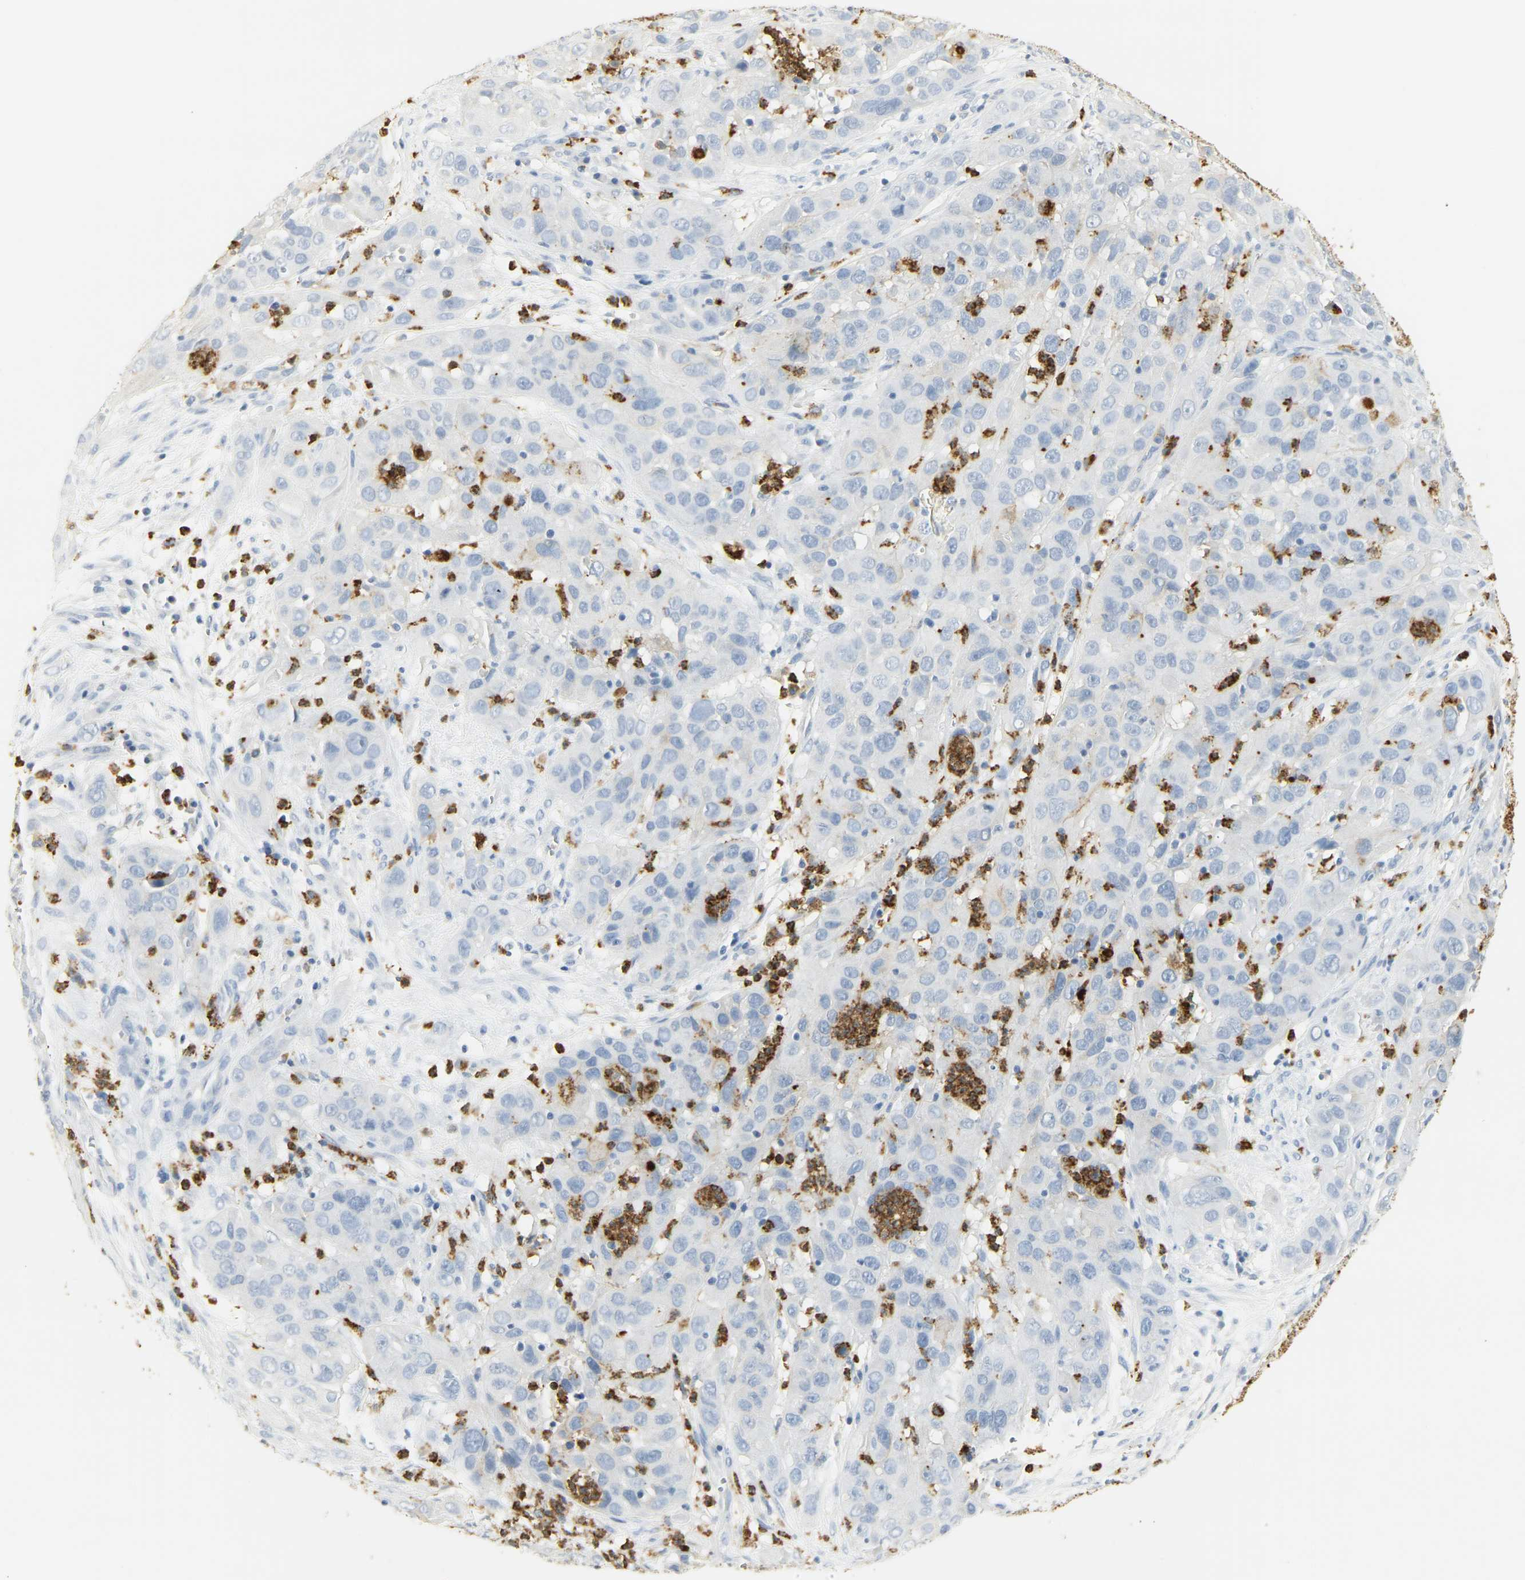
{"staining": {"intensity": "negative", "quantity": "none", "location": "none"}, "tissue": "cervical cancer", "cell_type": "Tumor cells", "image_type": "cancer", "snomed": [{"axis": "morphology", "description": "Squamous cell carcinoma, NOS"}, {"axis": "topography", "description": "Cervix"}], "caption": "This is an immunohistochemistry image of cervical cancer. There is no expression in tumor cells.", "gene": "CEACAM5", "patient": {"sex": "female", "age": 32}}